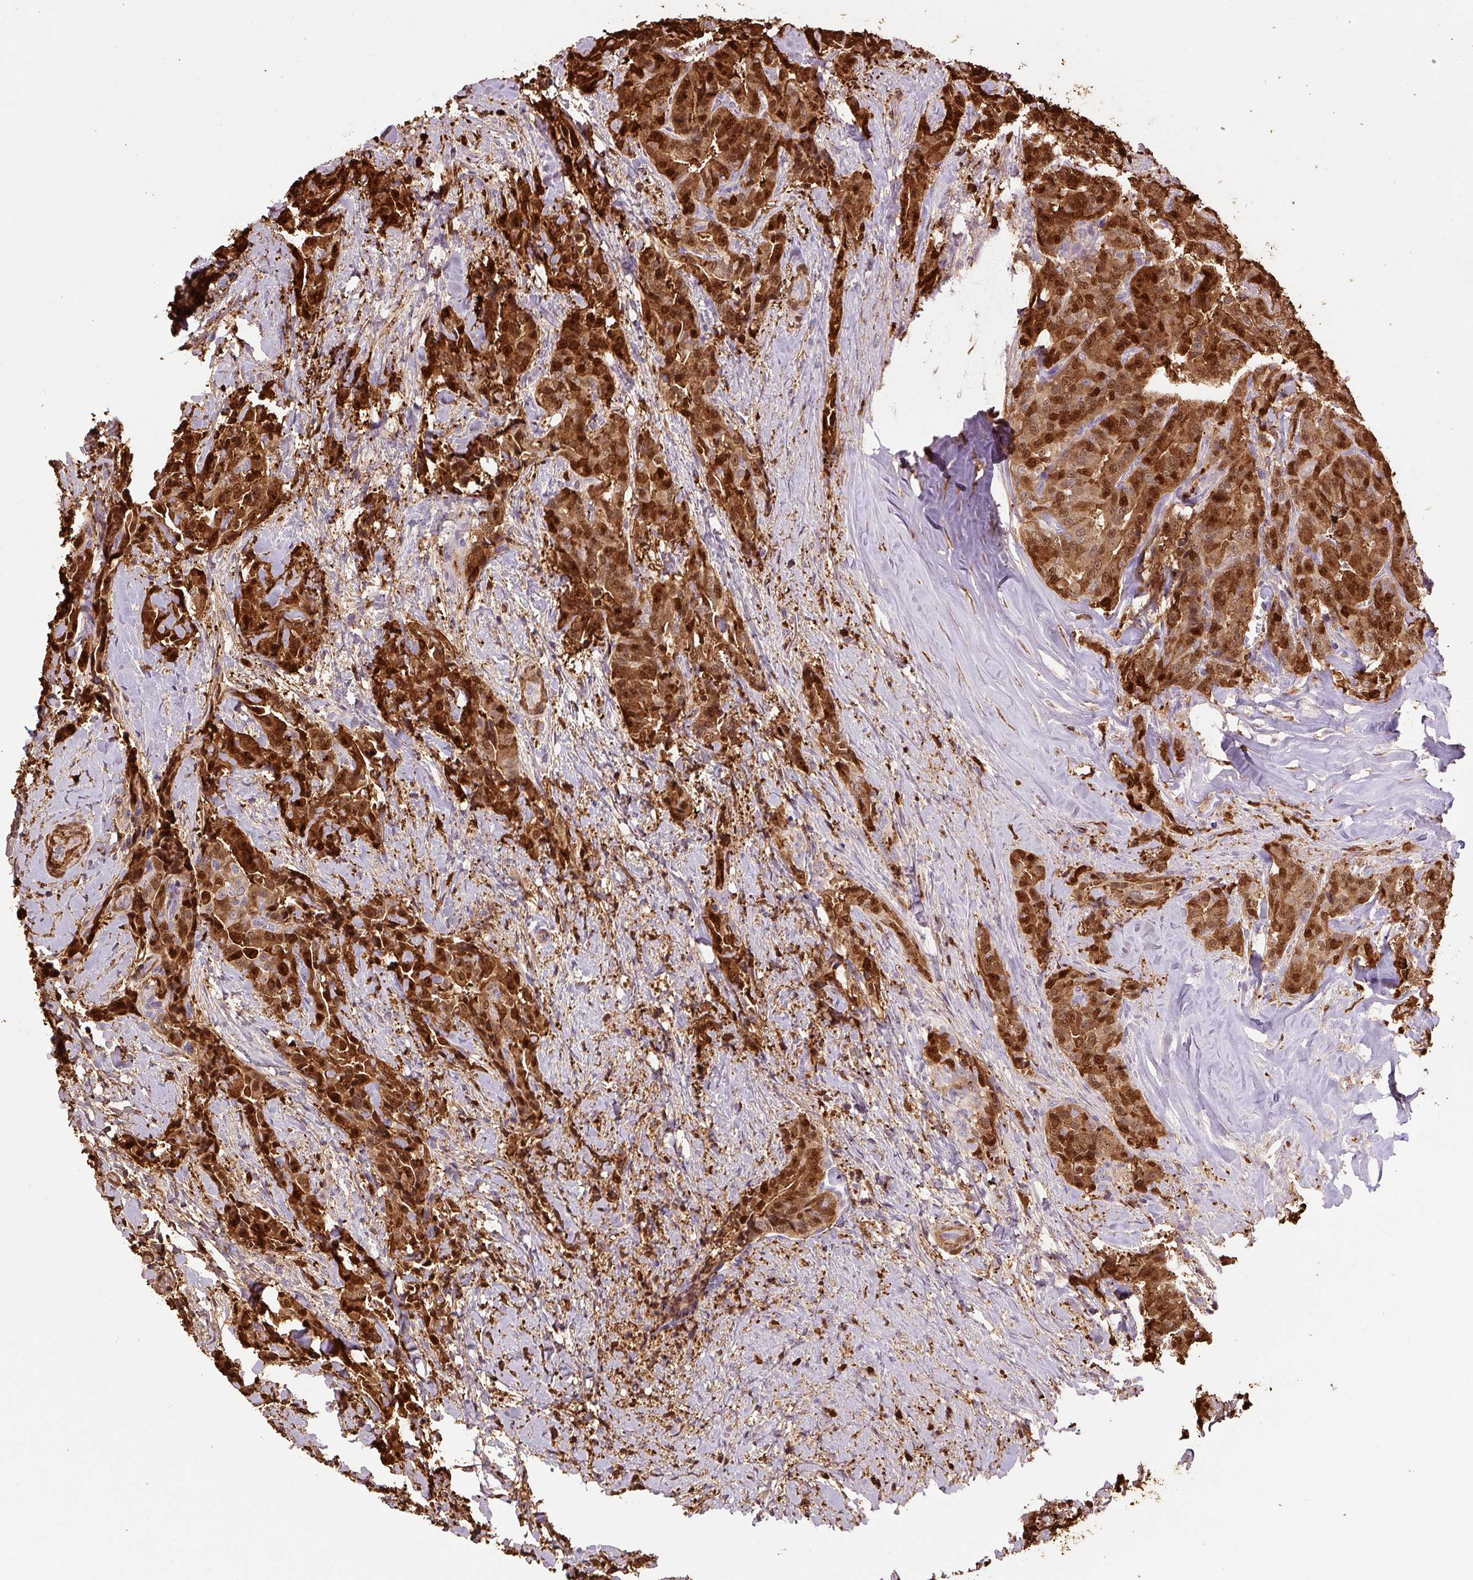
{"staining": {"intensity": "strong", "quantity": ">75%", "location": "cytoplasmic/membranous,nuclear"}, "tissue": "thyroid cancer", "cell_type": "Tumor cells", "image_type": "cancer", "snomed": [{"axis": "morphology", "description": "Papillary adenocarcinoma, NOS"}, {"axis": "topography", "description": "Thyroid gland"}], "caption": "Approximately >75% of tumor cells in human thyroid cancer (papillary adenocarcinoma) show strong cytoplasmic/membranous and nuclear protein expression as visualized by brown immunohistochemical staining.", "gene": "S100A4", "patient": {"sex": "male", "age": 61}}